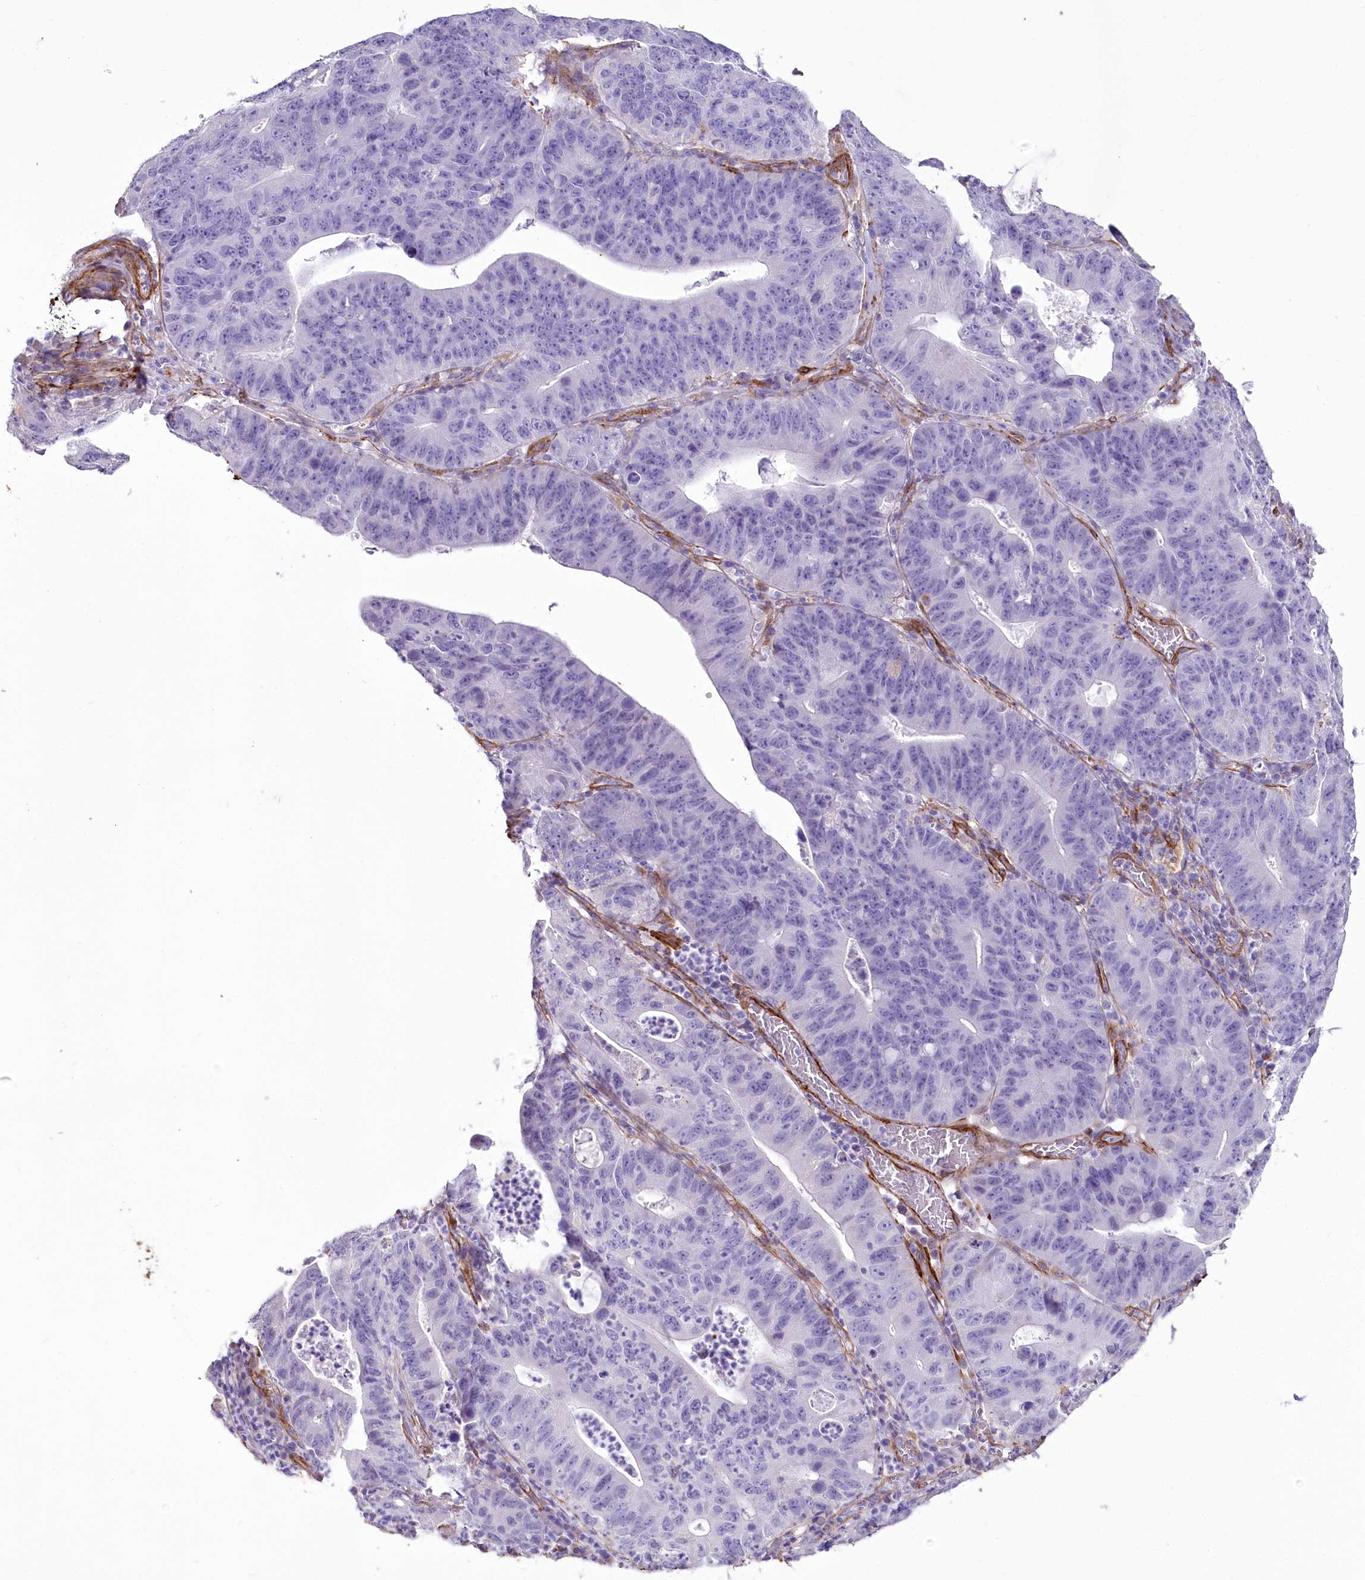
{"staining": {"intensity": "negative", "quantity": "none", "location": "none"}, "tissue": "stomach cancer", "cell_type": "Tumor cells", "image_type": "cancer", "snomed": [{"axis": "morphology", "description": "Adenocarcinoma, NOS"}, {"axis": "topography", "description": "Stomach"}], "caption": "This is a photomicrograph of immunohistochemistry staining of stomach cancer (adenocarcinoma), which shows no positivity in tumor cells.", "gene": "SYNPO2", "patient": {"sex": "male", "age": 59}}